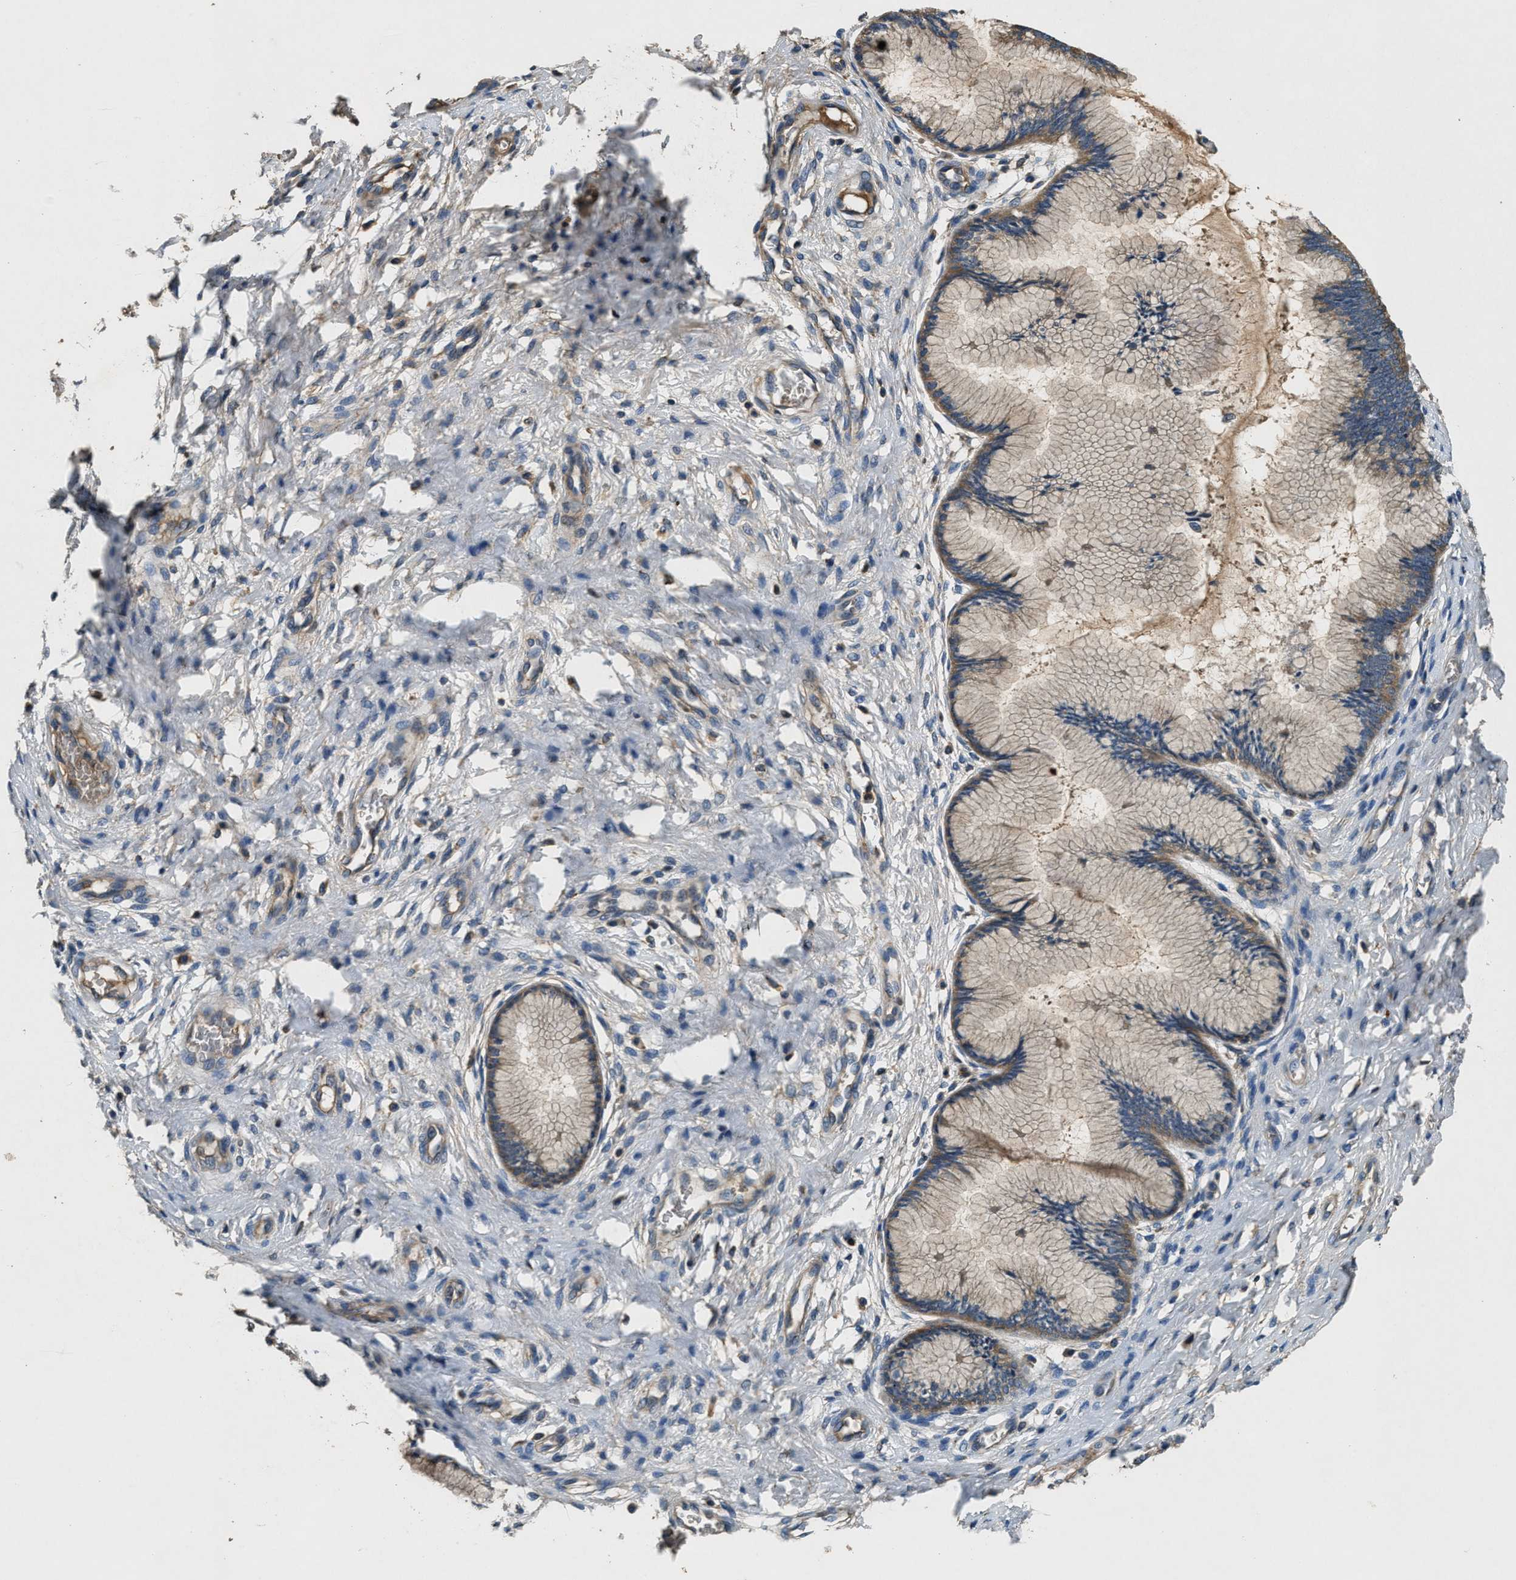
{"staining": {"intensity": "weak", "quantity": ">75%", "location": "cytoplasmic/membranous"}, "tissue": "cervix", "cell_type": "Glandular cells", "image_type": "normal", "snomed": [{"axis": "morphology", "description": "Normal tissue, NOS"}, {"axis": "topography", "description": "Cervix"}], "caption": "Immunohistochemistry (IHC) of benign human cervix displays low levels of weak cytoplasmic/membranous staining in approximately >75% of glandular cells.", "gene": "BLOC1S1", "patient": {"sex": "female", "age": 55}}